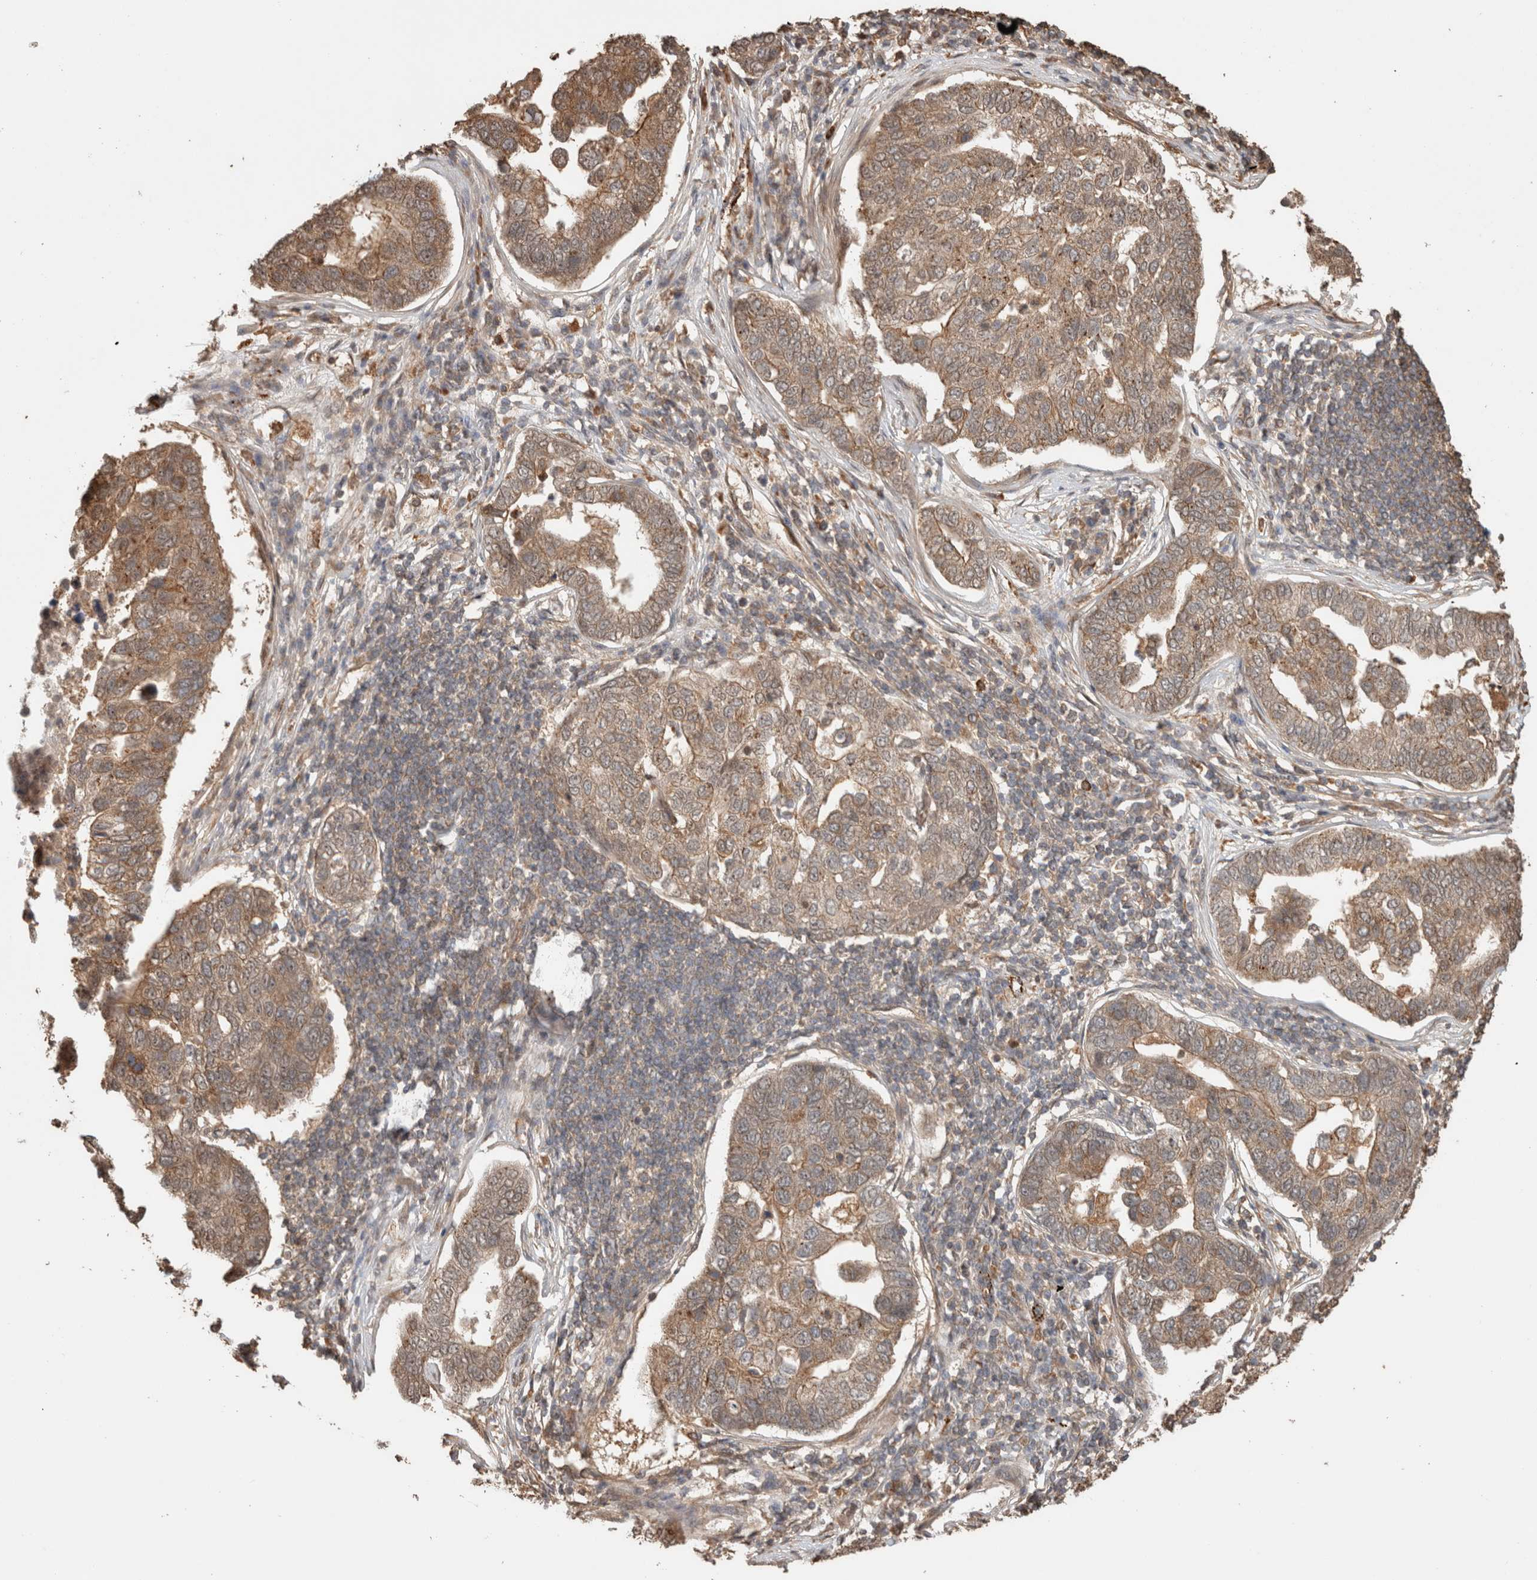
{"staining": {"intensity": "moderate", "quantity": ">75%", "location": "cytoplasmic/membranous"}, "tissue": "pancreatic cancer", "cell_type": "Tumor cells", "image_type": "cancer", "snomed": [{"axis": "morphology", "description": "Adenocarcinoma, NOS"}, {"axis": "topography", "description": "Pancreas"}], "caption": "An immunohistochemistry (IHC) histopathology image of tumor tissue is shown. Protein staining in brown shows moderate cytoplasmic/membranous positivity in adenocarcinoma (pancreatic) within tumor cells.", "gene": "OTUD6B", "patient": {"sex": "female", "age": 61}}